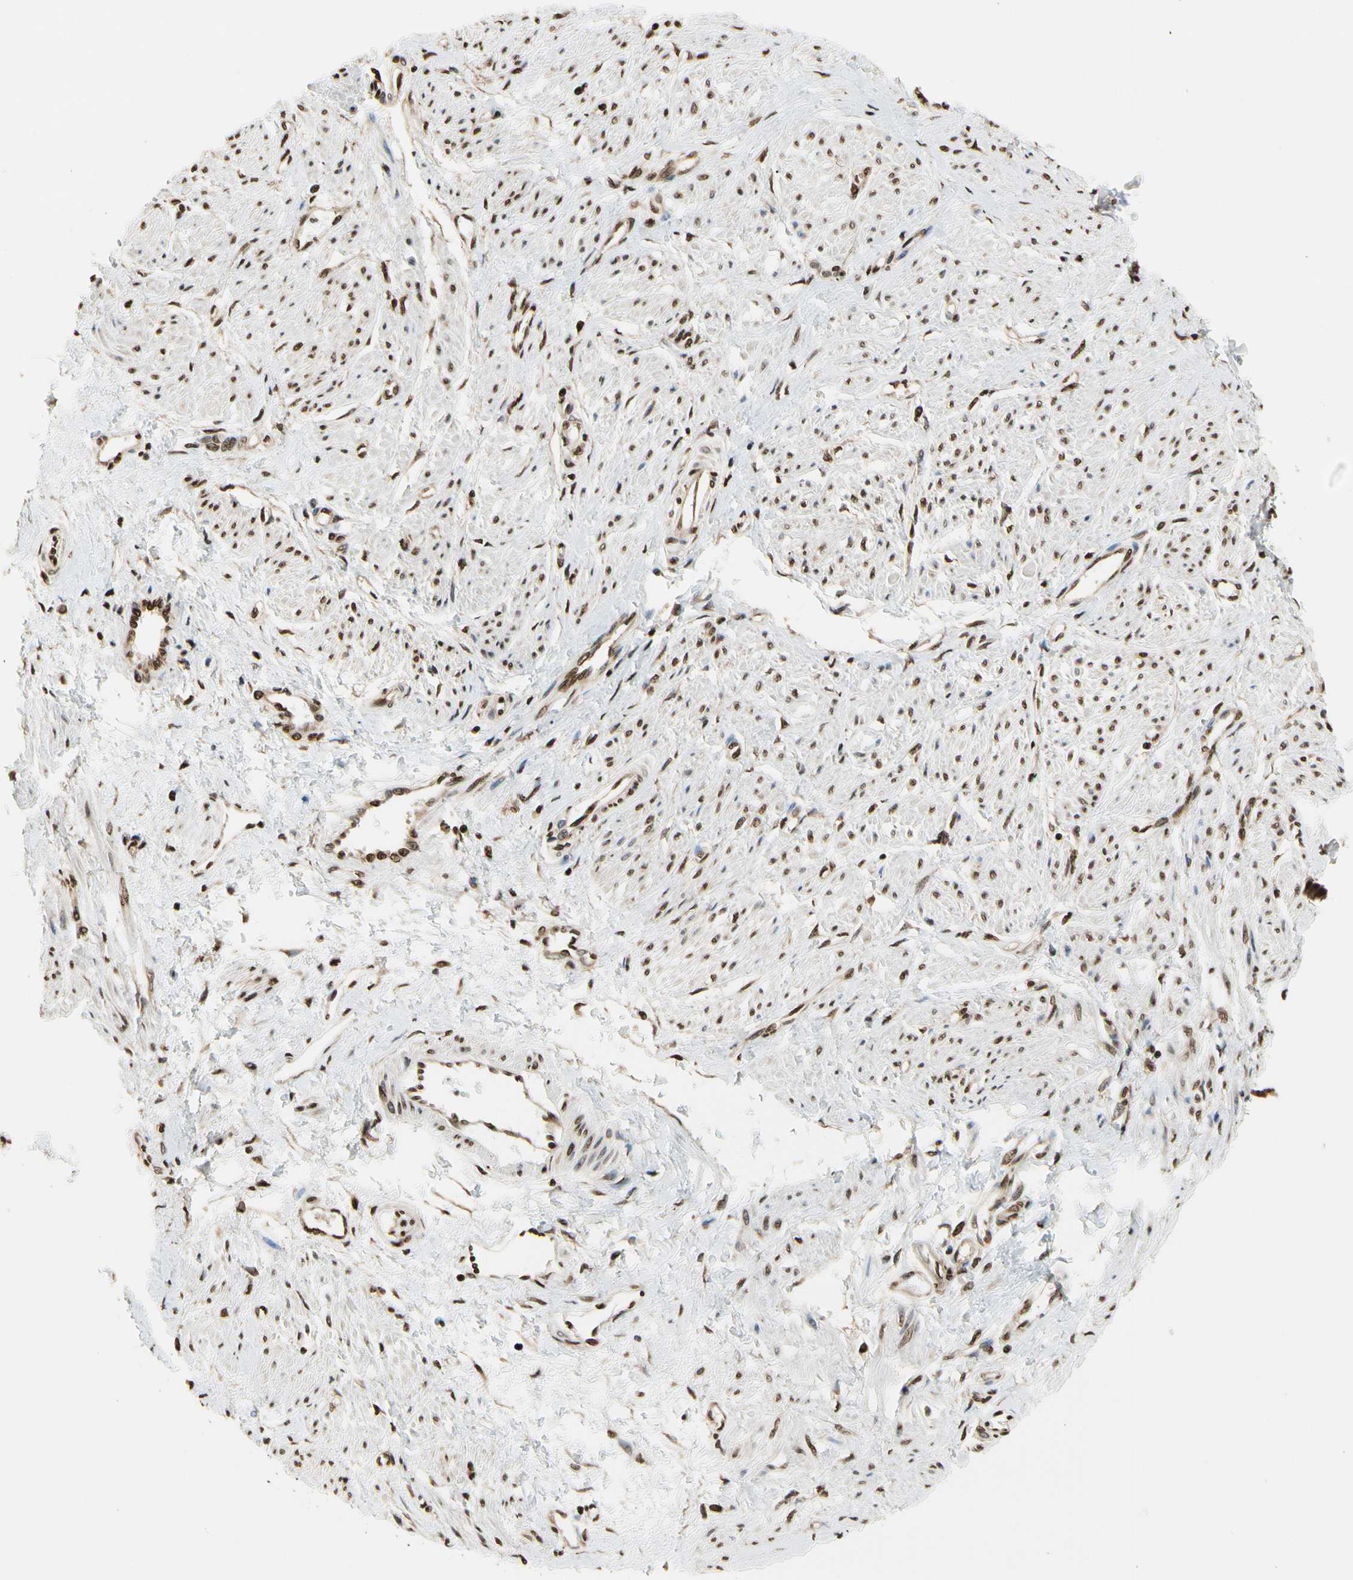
{"staining": {"intensity": "moderate", "quantity": ">75%", "location": "nuclear"}, "tissue": "smooth muscle", "cell_type": "Smooth muscle cells", "image_type": "normal", "snomed": [{"axis": "morphology", "description": "Normal tissue, NOS"}, {"axis": "topography", "description": "Smooth muscle"}, {"axis": "topography", "description": "Uterus"}], "caption": "Immunohistochemical staining of normal human smooth muscle displays medium levels of moderate nuclear staining in approximately >75% of smooth muscle cells. The protein is shown in brown color, while the nuclei are stained blue.", "gene": "HNRNPK", "patient": {"sex": "female", "age": 39}}